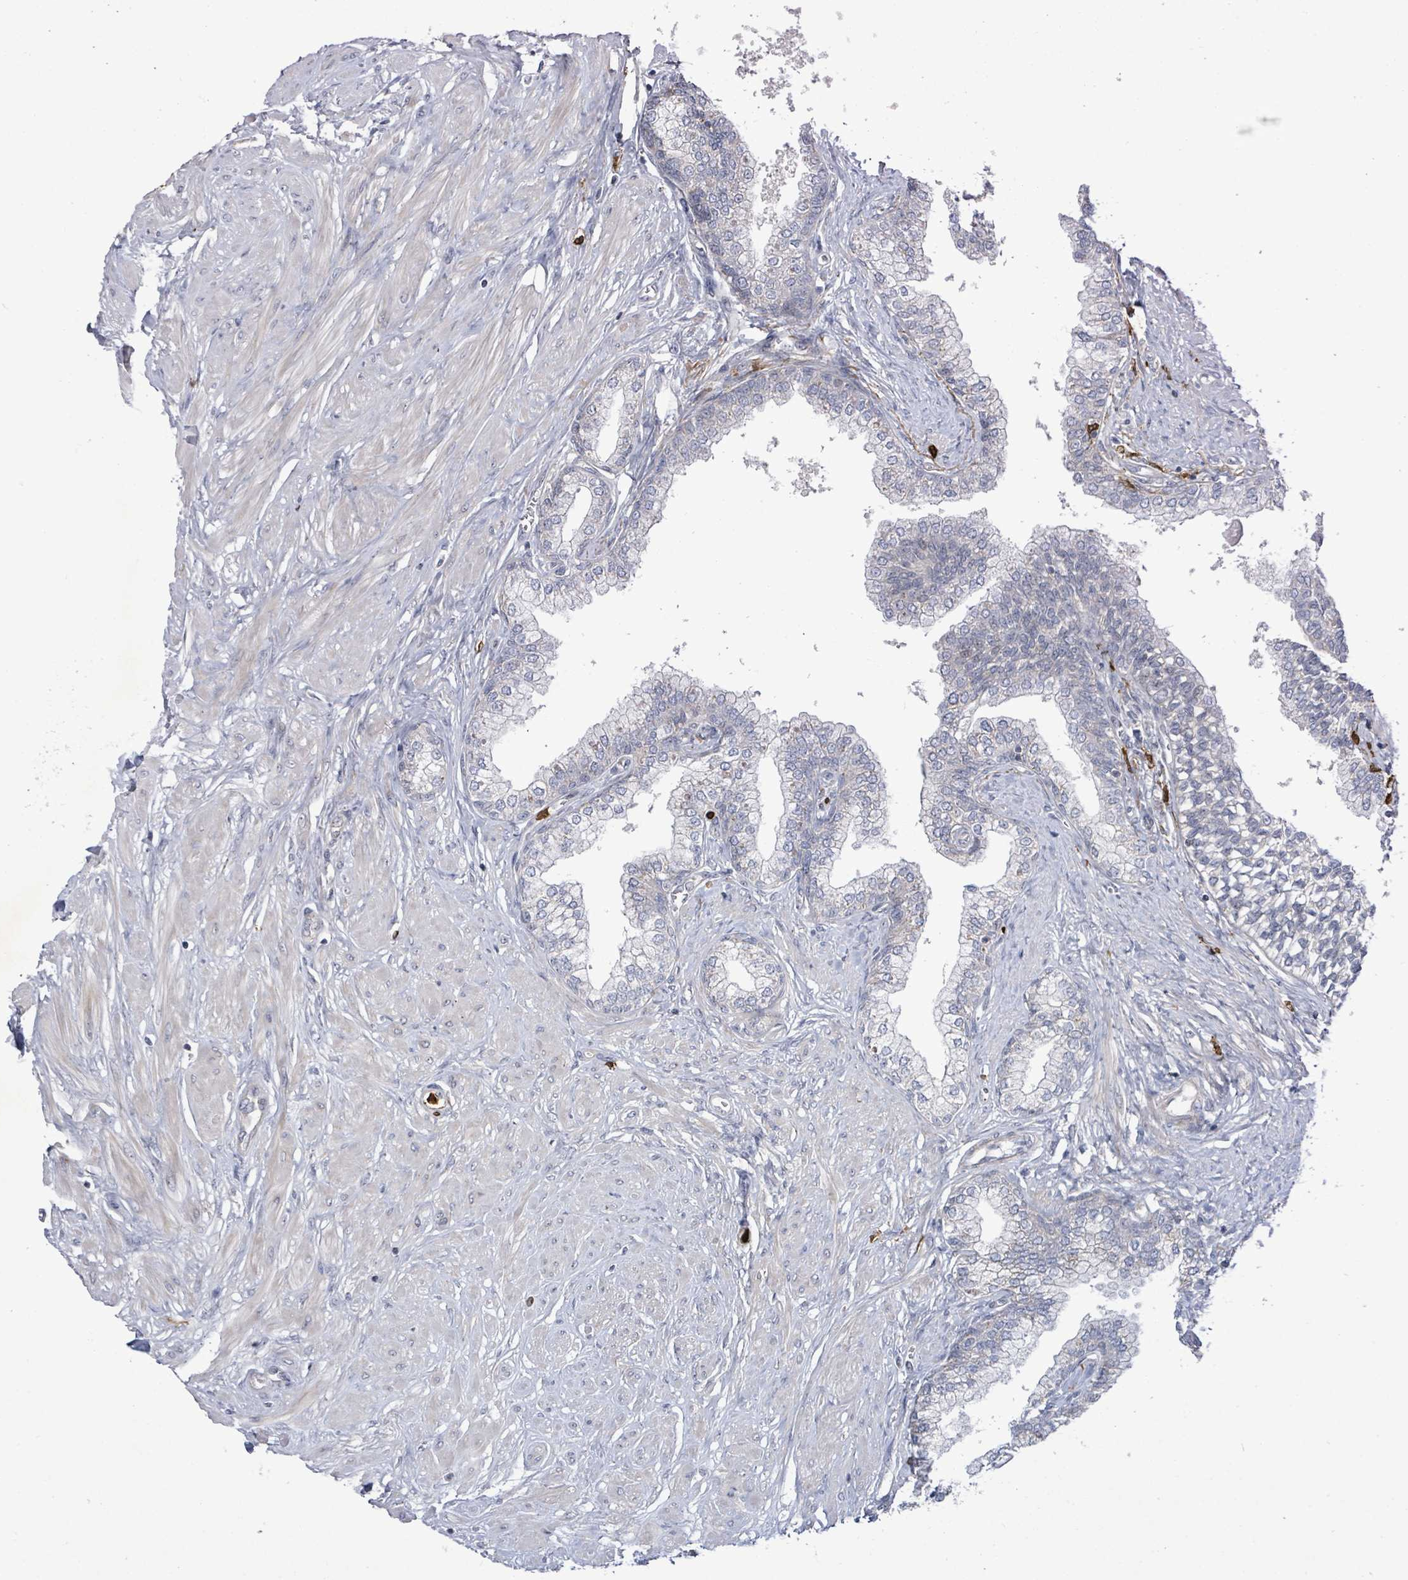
{"staining": {"intensity": "negative", "quantity": "none", "location": "none"}, "tissue": "prostate", "cell_type": "Glandular cells", "image_type": "normal", "snomed": [{"axis": "morphology", "description": "Normal tissue, NOS"}, {"axis": "topography", "description": "Prostate"}], "caption": "The histopathology image displays no significant staining in glandular cells of prostate. (Brightfield microscopy of DAB (3,3'-diaminobenzidine) immunohistochemistry (IHC) at high magnification).", "gene": "FAM210A", "patient": {"sex": "male", "age": 60}}